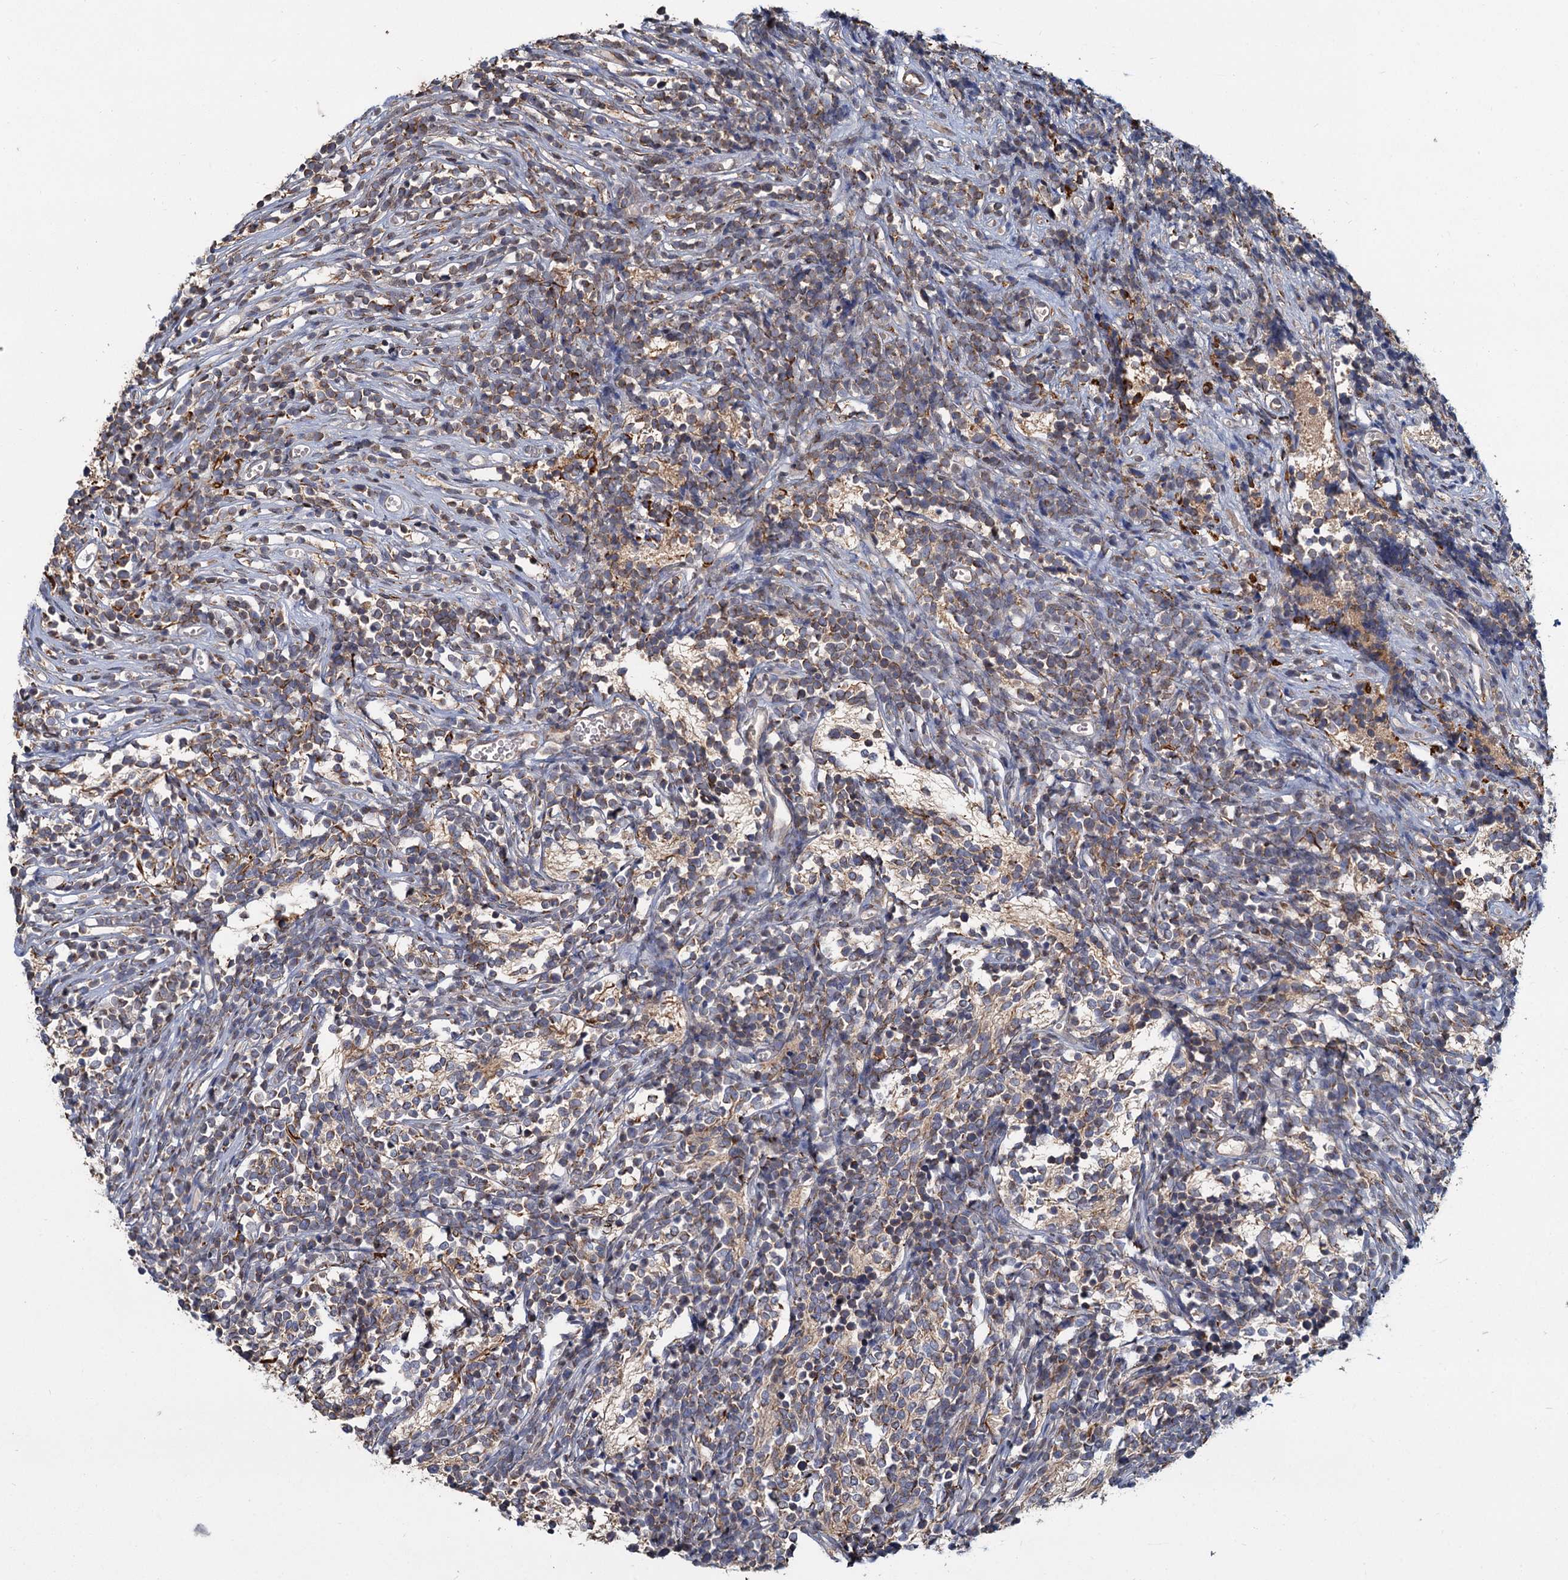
{"staining": {"intensity": "weak", "quantity": "<25%", "location": "cytoplasmic/membranous"}, "tissue": "glioma", "cell_type": "Tumor cells", "image_type": "cancer", "snomed": [{"axis": "morphology", "description": "Glioma, malignant, Low grade"}, {"axis": "topography", "description": "Brain"}], "caption": "Immunohistochemistry micrograph of glioma stained for a protein (brown), which displays no expression in tumor cells. (Brightfield microscopy of DAB immunohistochemistry (IHC) at high magnification).", "gene": "LRRC51", "patient": {"sex": "female", "age": 1}}